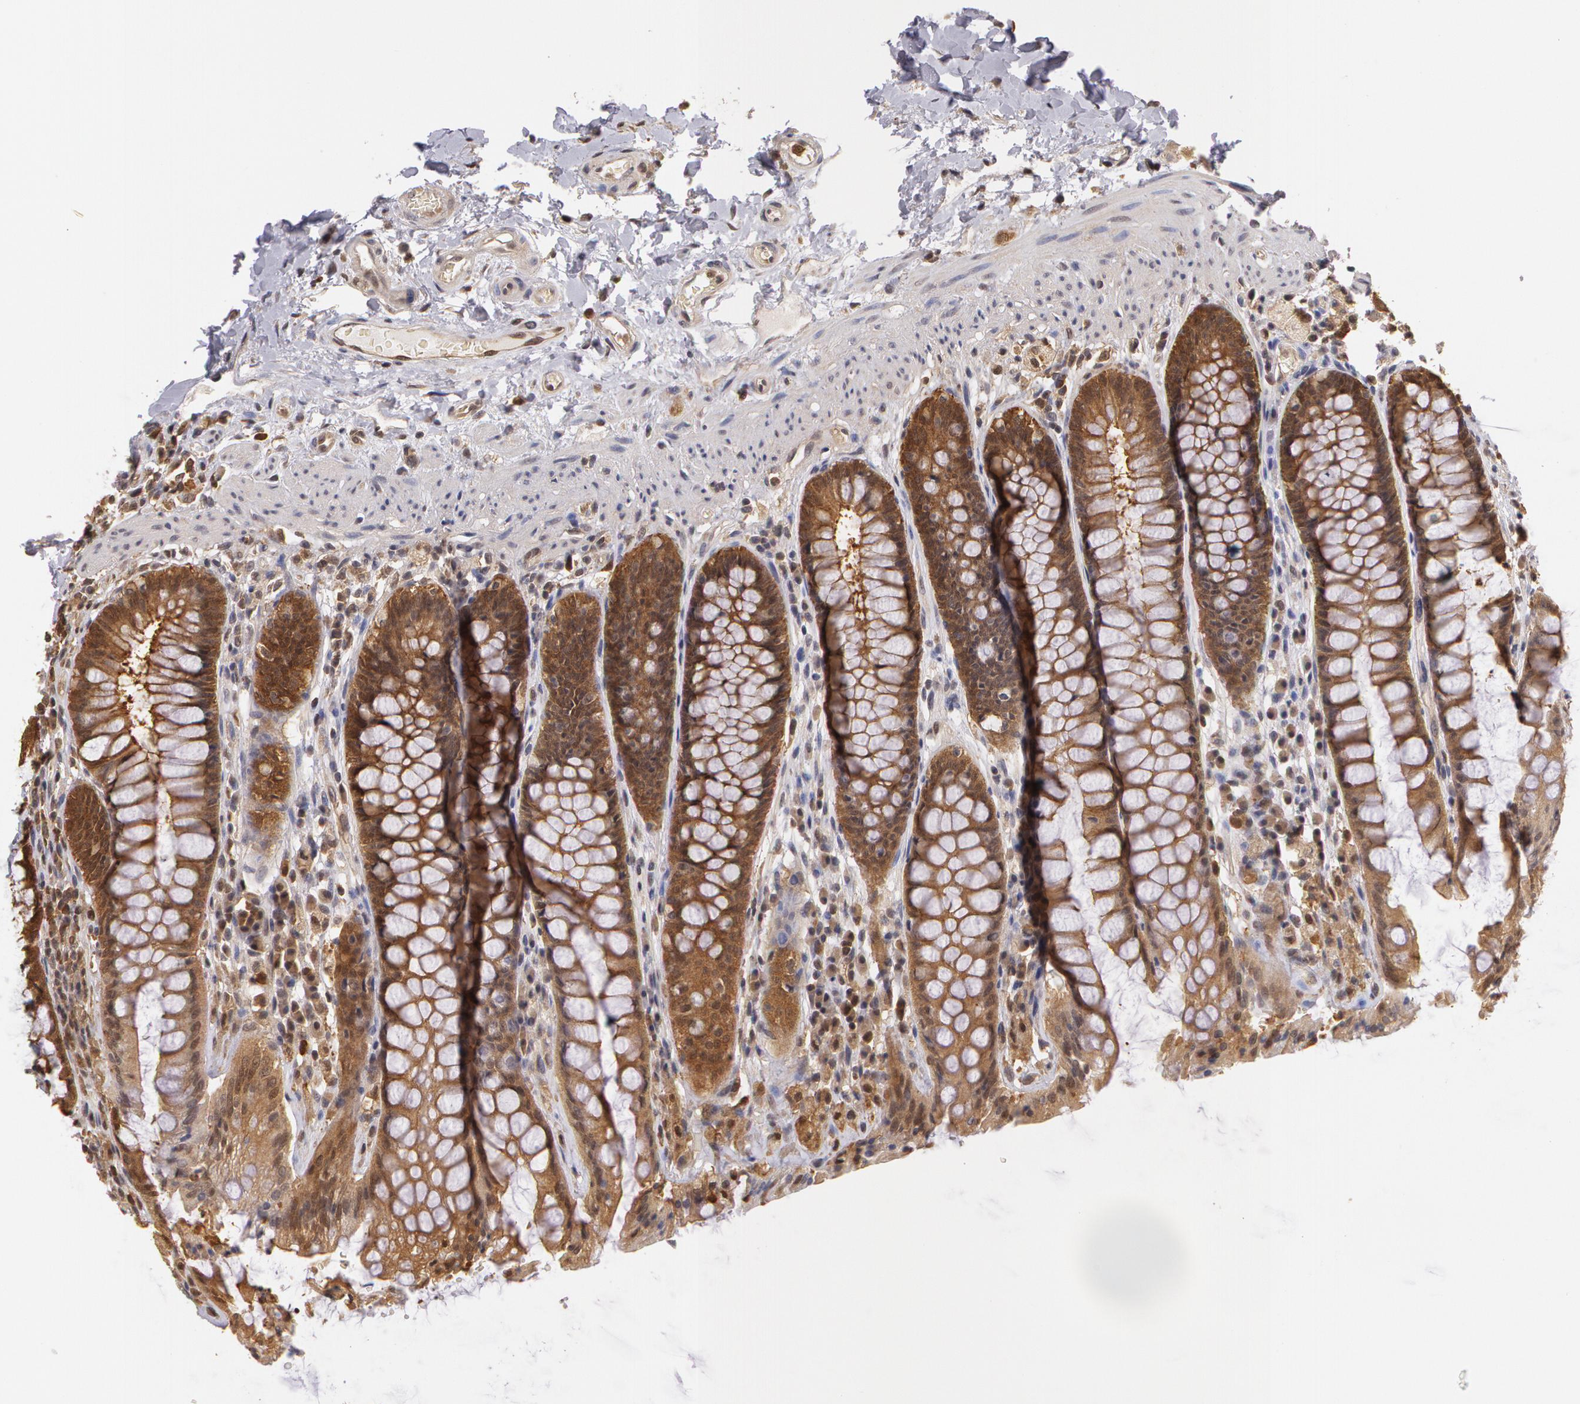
{"staining": {"intensity": "moderate", "quantity": ">75%", "location": "cytoplasmic/membranous"}, "tissue": "rectum", "cell_type": "Glandular cells", "image_type": "normal", "snomed": [{"axis": "morphology", "description": "Normal tissue, NOS"}, {"axis": "topography", "description": "Rectum"}], "caption": "Immunohistochemistry (IHC) of unremarkable human rectum displays medium levels of moderate cytoplasmic/membranous positivity in approximately >75% of glandular cells.", "gene": "AHSA1", "patient": {"sex": "female", "age": 46}}